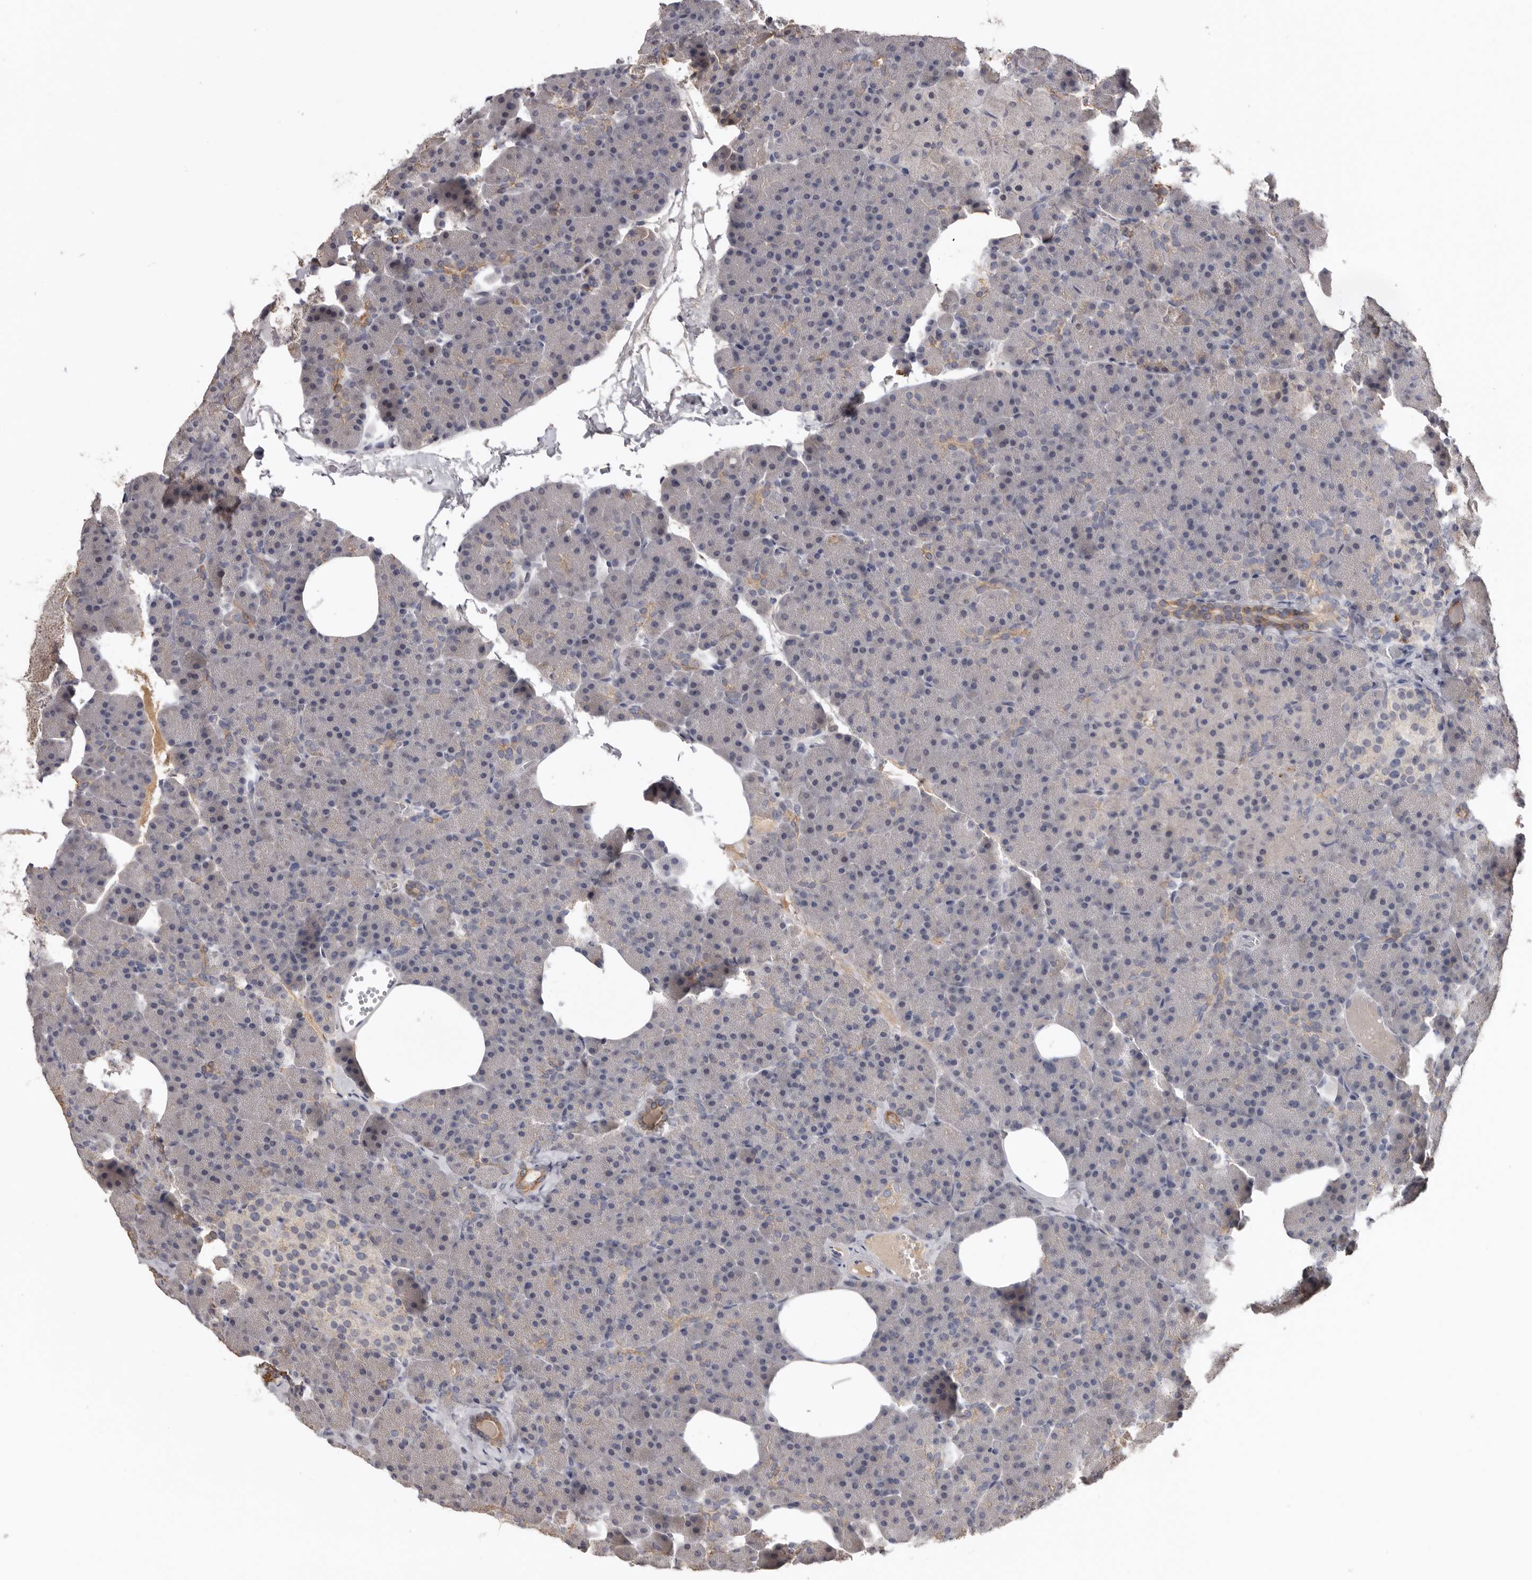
{"staining": {"intensity": "strong", "quantity": "<25%", "location": "cytoplasmic/membranous"}, "tissue": "pancreas", "cell_type": "Exocrine glandular cells", "image_type": "normal", "snomed": [{"axis": "morphology", "description": "Normal tissue, NOS"}, {"axis": "morphology", "description": "Carcinoid, malignant, NOS"}, {"axis": "topography", "description": "Pancreas"}], "caption": "DAB immunohistochemical staining of normal human pancreas reveals strong cytoplasmic/membranous protein staining in about <25% of exocrine glandular cells. (IHC, brightfield microscopy, high magnification).", "gene": "NMUR1", "patient": {"sex": "female", "age": 35}}